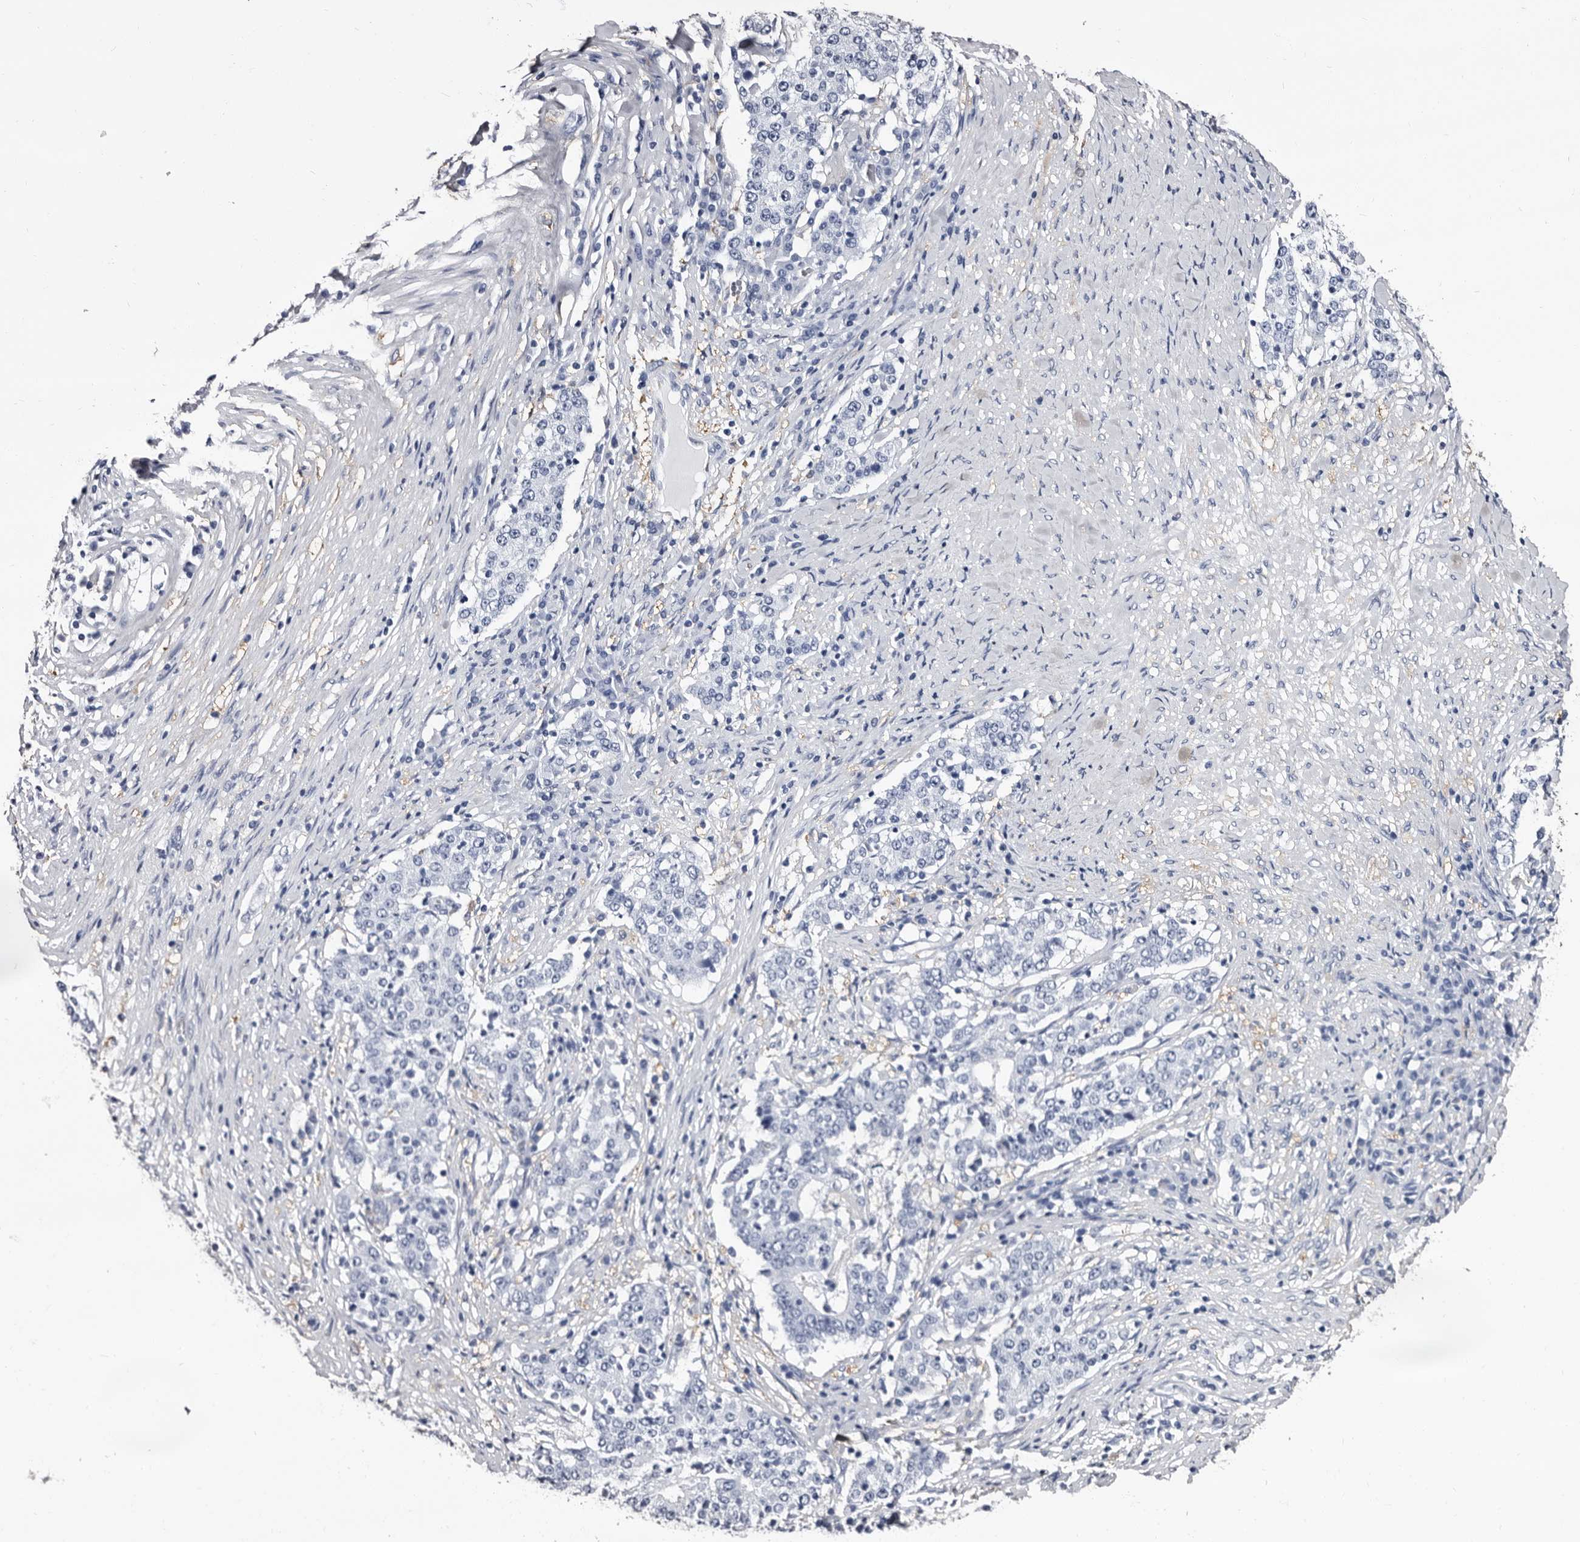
{"staining": {"intensity": "negative", "quantity": "none", "location": "none"}, "tissue": "stomach cancer", "cell_type": "Tumor cells", "image_type": "cancer", "snomed": [{"axis": "morphology", "description": "Adenocarcinoma, NOS"}, {"axis": "topography", "description": "Stomach"}], "caption": "Immunohistochemical staining of human stomach adenocarcinoma demonstrates no significant positivity in tumor cells.", "gene": "EPB41L3", "patient": {"sex": "male", "age": 59}}